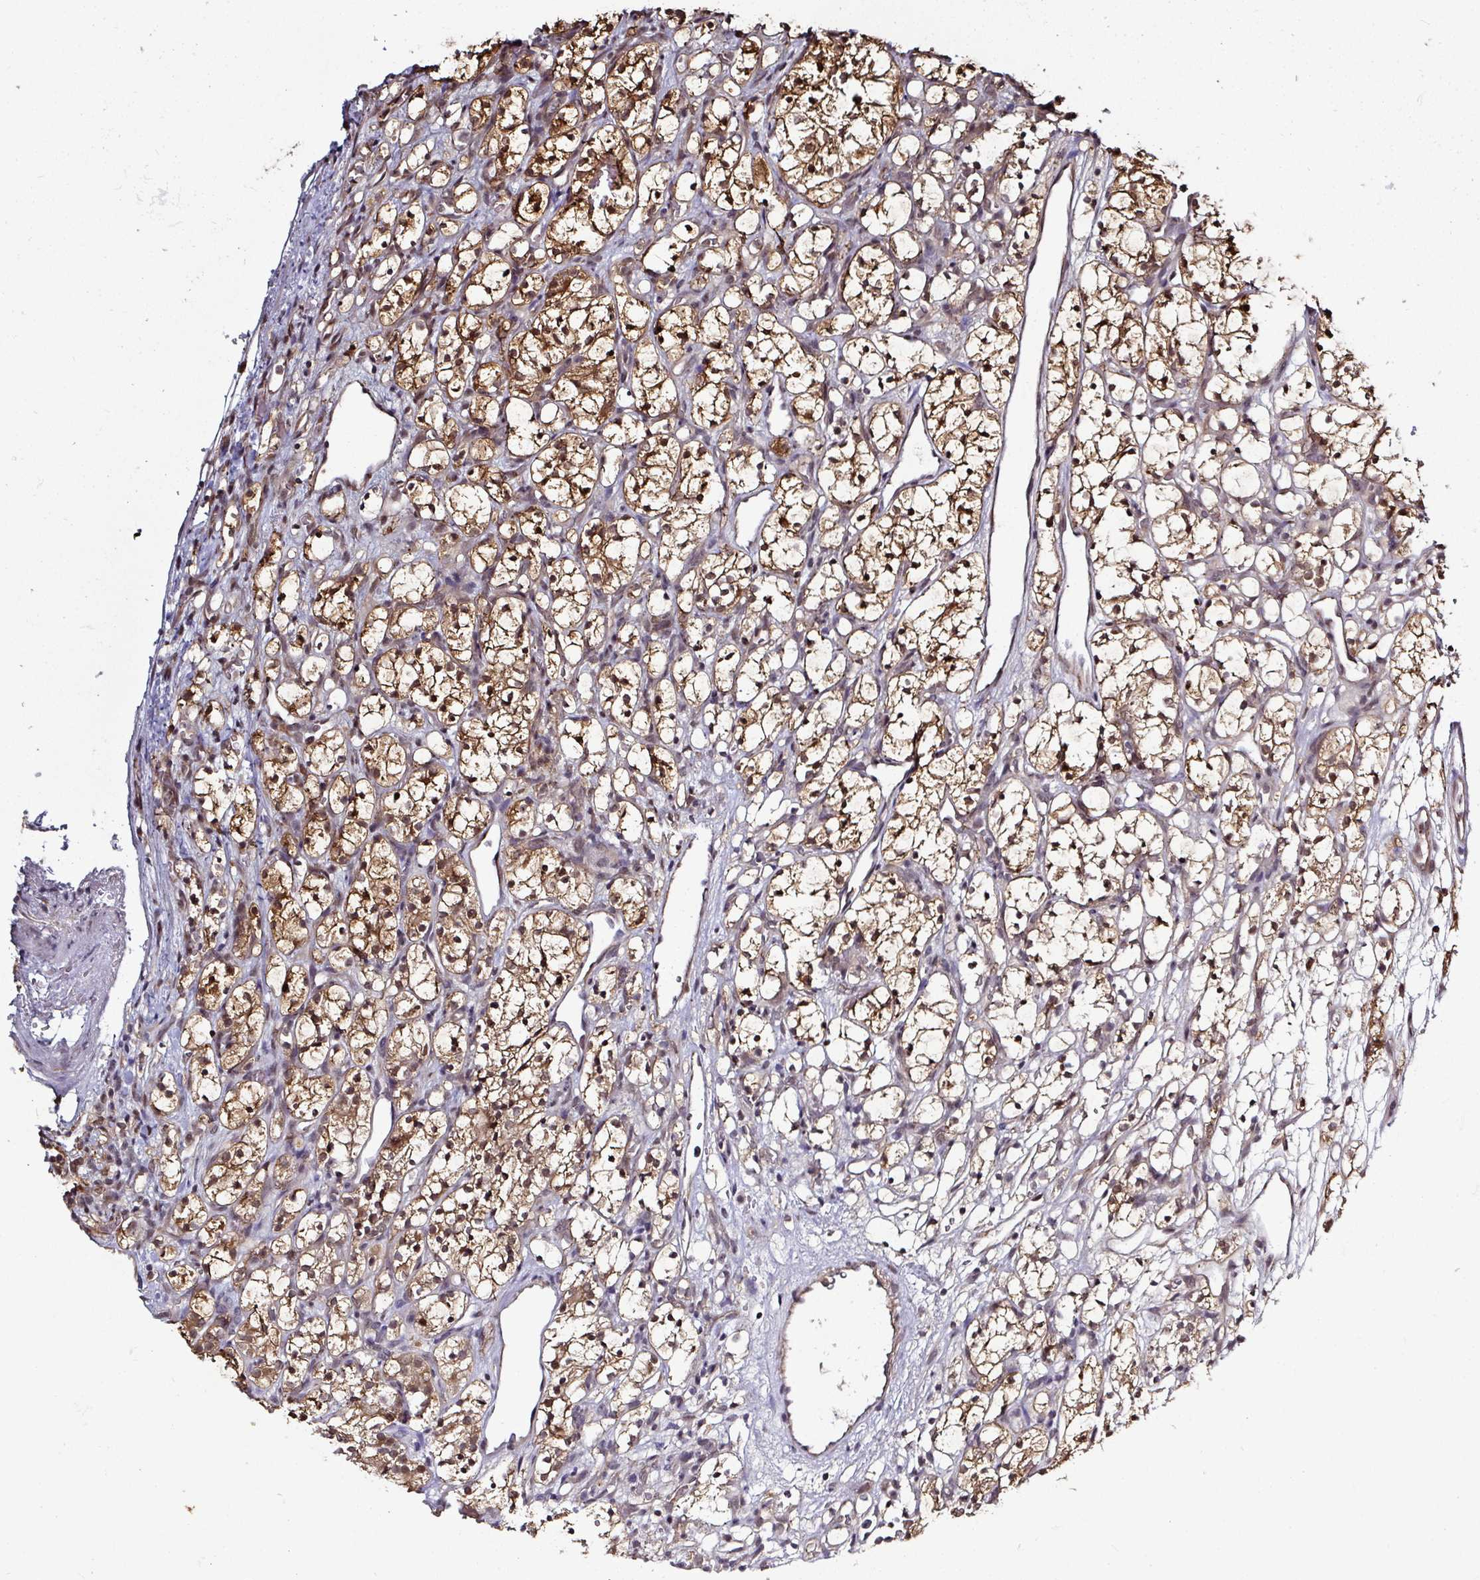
{"staining": {"intensity": "moderate", "quantity": "25%-75%", "location": "cytoplasmic/membranous"}, "tissue": "renal cancer", "cell_type": "Tumor cells", "image_type": "cancer", "snomed": [{"axis": "morphology", "description": "Adenocarcinoma, NOS"}, {"axis": "topography", "description": "Kidney"}], "caption": "Protein expression analysis of human adenocarcinoma (renal) reveals moderate cytoplasmic/membranous positivity in about 25%-75% of tumor cells.", "gene": "GTF2H3", "patient": {"sex": "female", "age": 69}}